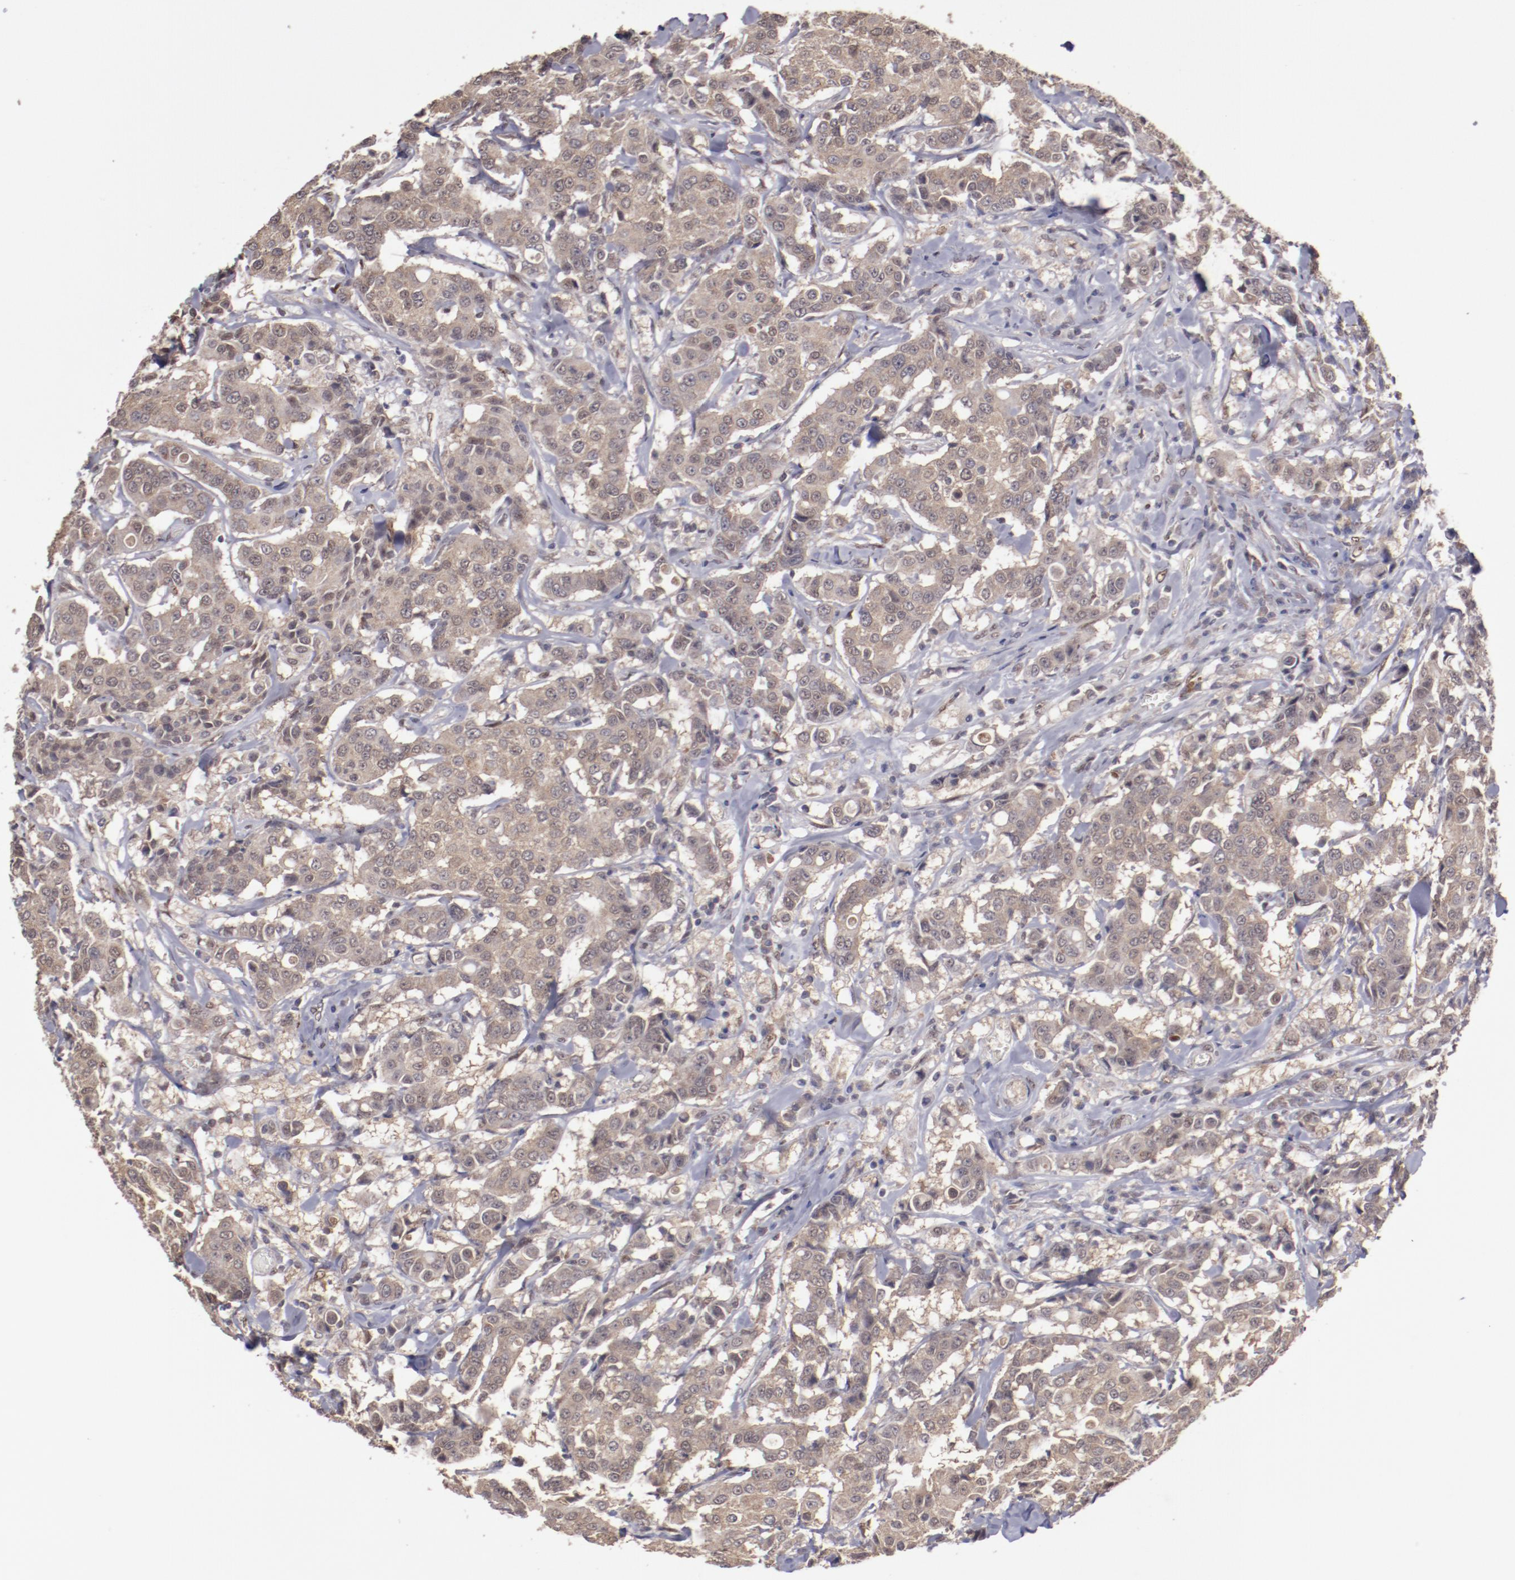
{"staining": {"intensity": "weak", "quantity": ">75%", "location": "cytoplasmic/membranous"}, "tissue": "breast cancer", "cell_type": "Tumor cells", "image_type": "cancer", "snomed": [{"axis": "morphology", "description": "Duct carcinoma"}, {"axis": "topography", "description": "Breast"}], "caption": "Immunohistochemical staining of breast cancer (infiltrating ductal carcinoma) displays weak cytoplasmic/membranous protein staining in approximately >75% of tumor cells.", "gene": "ARNT", "patient": {"sex": "female", "age": 27}}